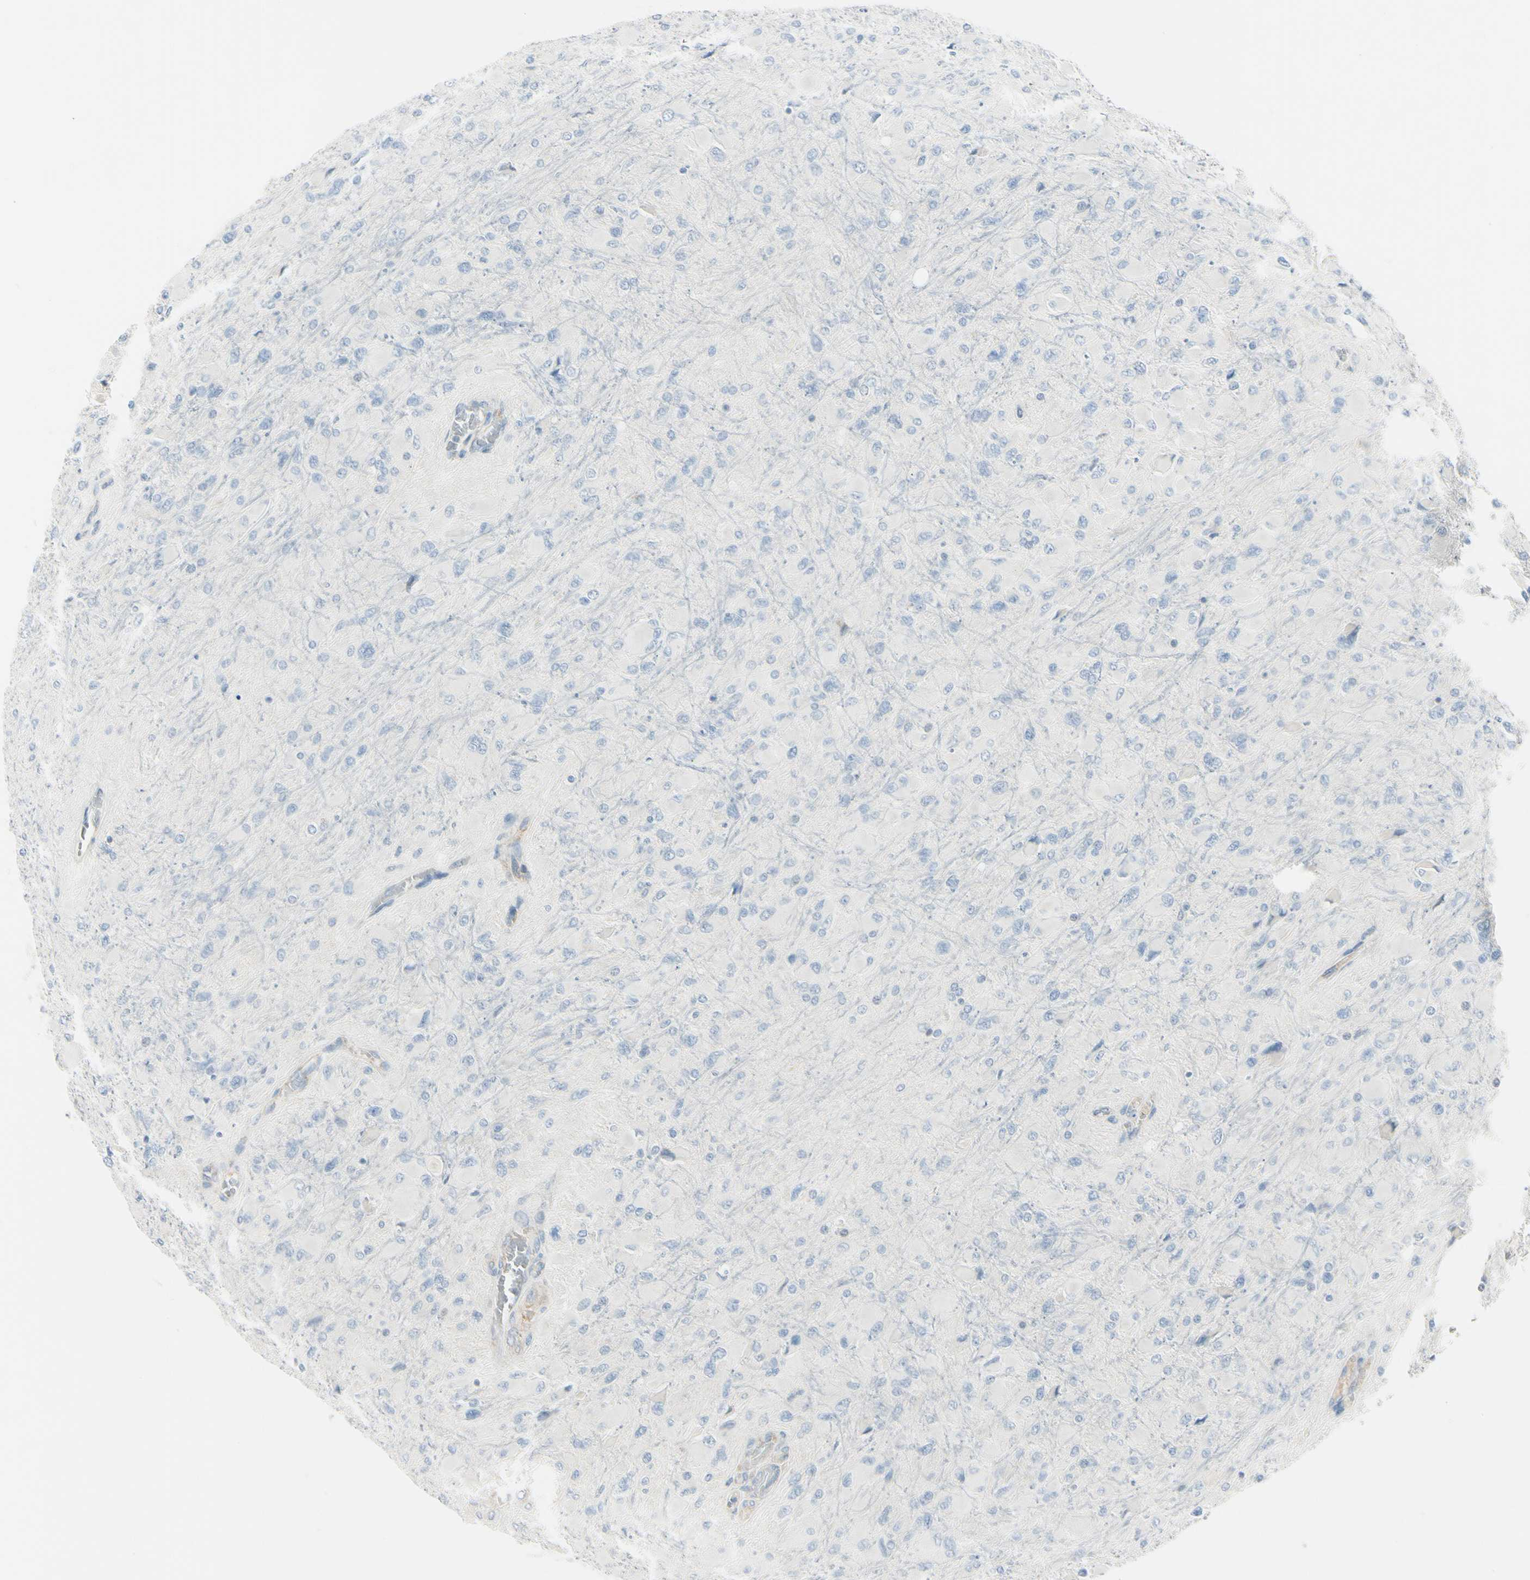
{"staining": {"intensity": "negative", "quantity": "none", "location": "none"}, "tissue": "glioma", "cell_type": "Tumor cells", "image_type": "cancer", "snomed": [{"axis": "morphology", "description": "Glioma, malignant, High grade"}, {"axis": "topography", "description": "Cerebral cortex"}], "caption": "Histopathology image shows no protein expression in tumor cells of high-grade glioma (malignant) tissue.", "gene": "ASB9", "patient": {"sex": "female", "age": 36}}